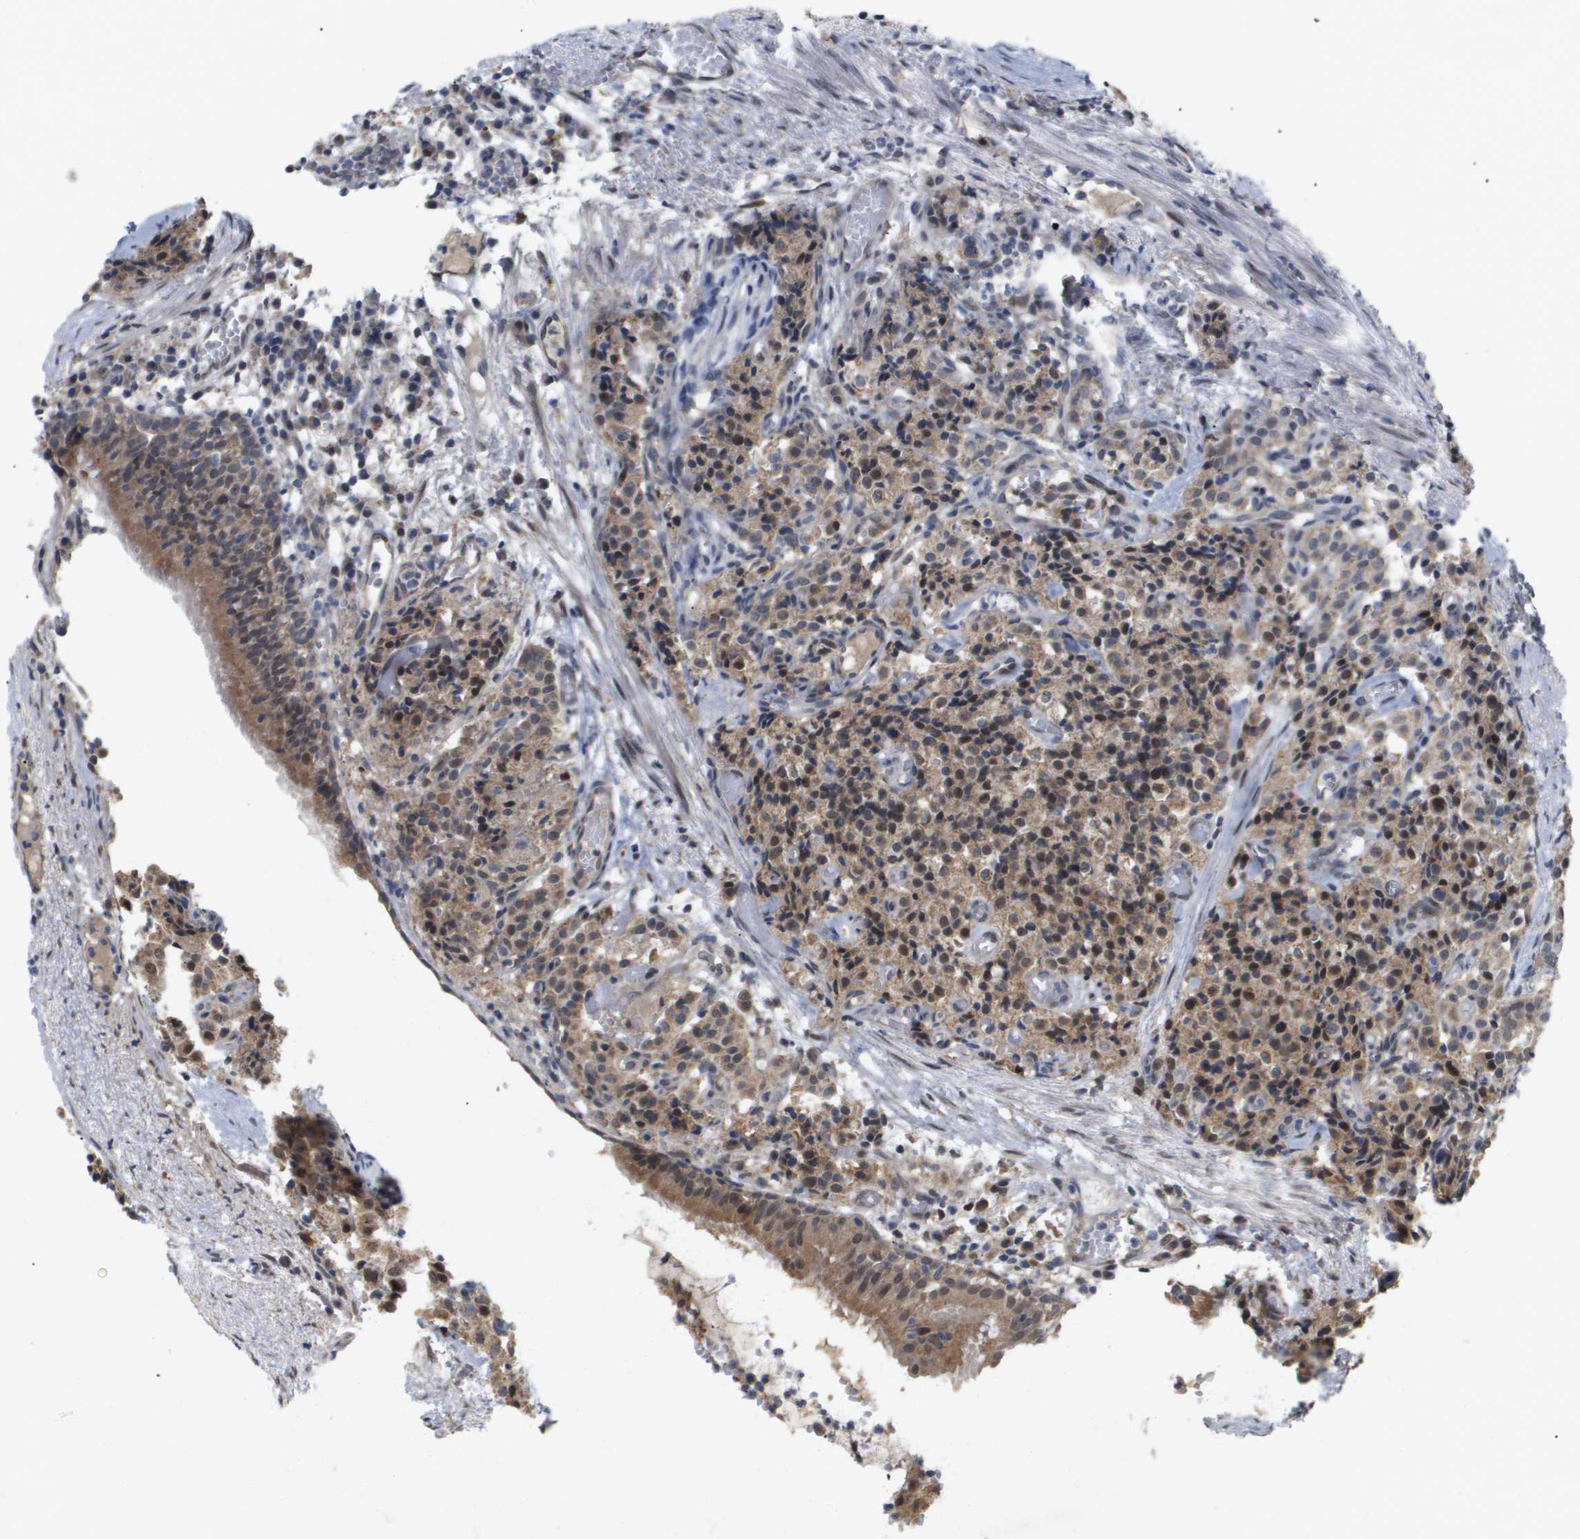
{"staining": {"intensity": "moderate", "quantity": ">75%", "location": "cytoplasmic/membranous,nuclear"}, "tissue": "carcinoid", "cell_type": "Tumor cells", "image_type": "cancer", "snomed": [{"axis": "morphology", "description": "Carcinoid, malignant, NOS"}, {"axis": "topography", "description": "Lung"}], "caption": "High-magnification brightfield microscopy of carcinoid (malignant) stained with DAB (3,3'-diaminobenzidine) (brown) and counterstained with hematoxylin (blue). tumor cells exhibit moderate cytoplasmic/membranous and nuclear expression is seen in approximately>75% of cells.", "gene": "PDGFB", "patient": {"sex": "male", "age": 30}}